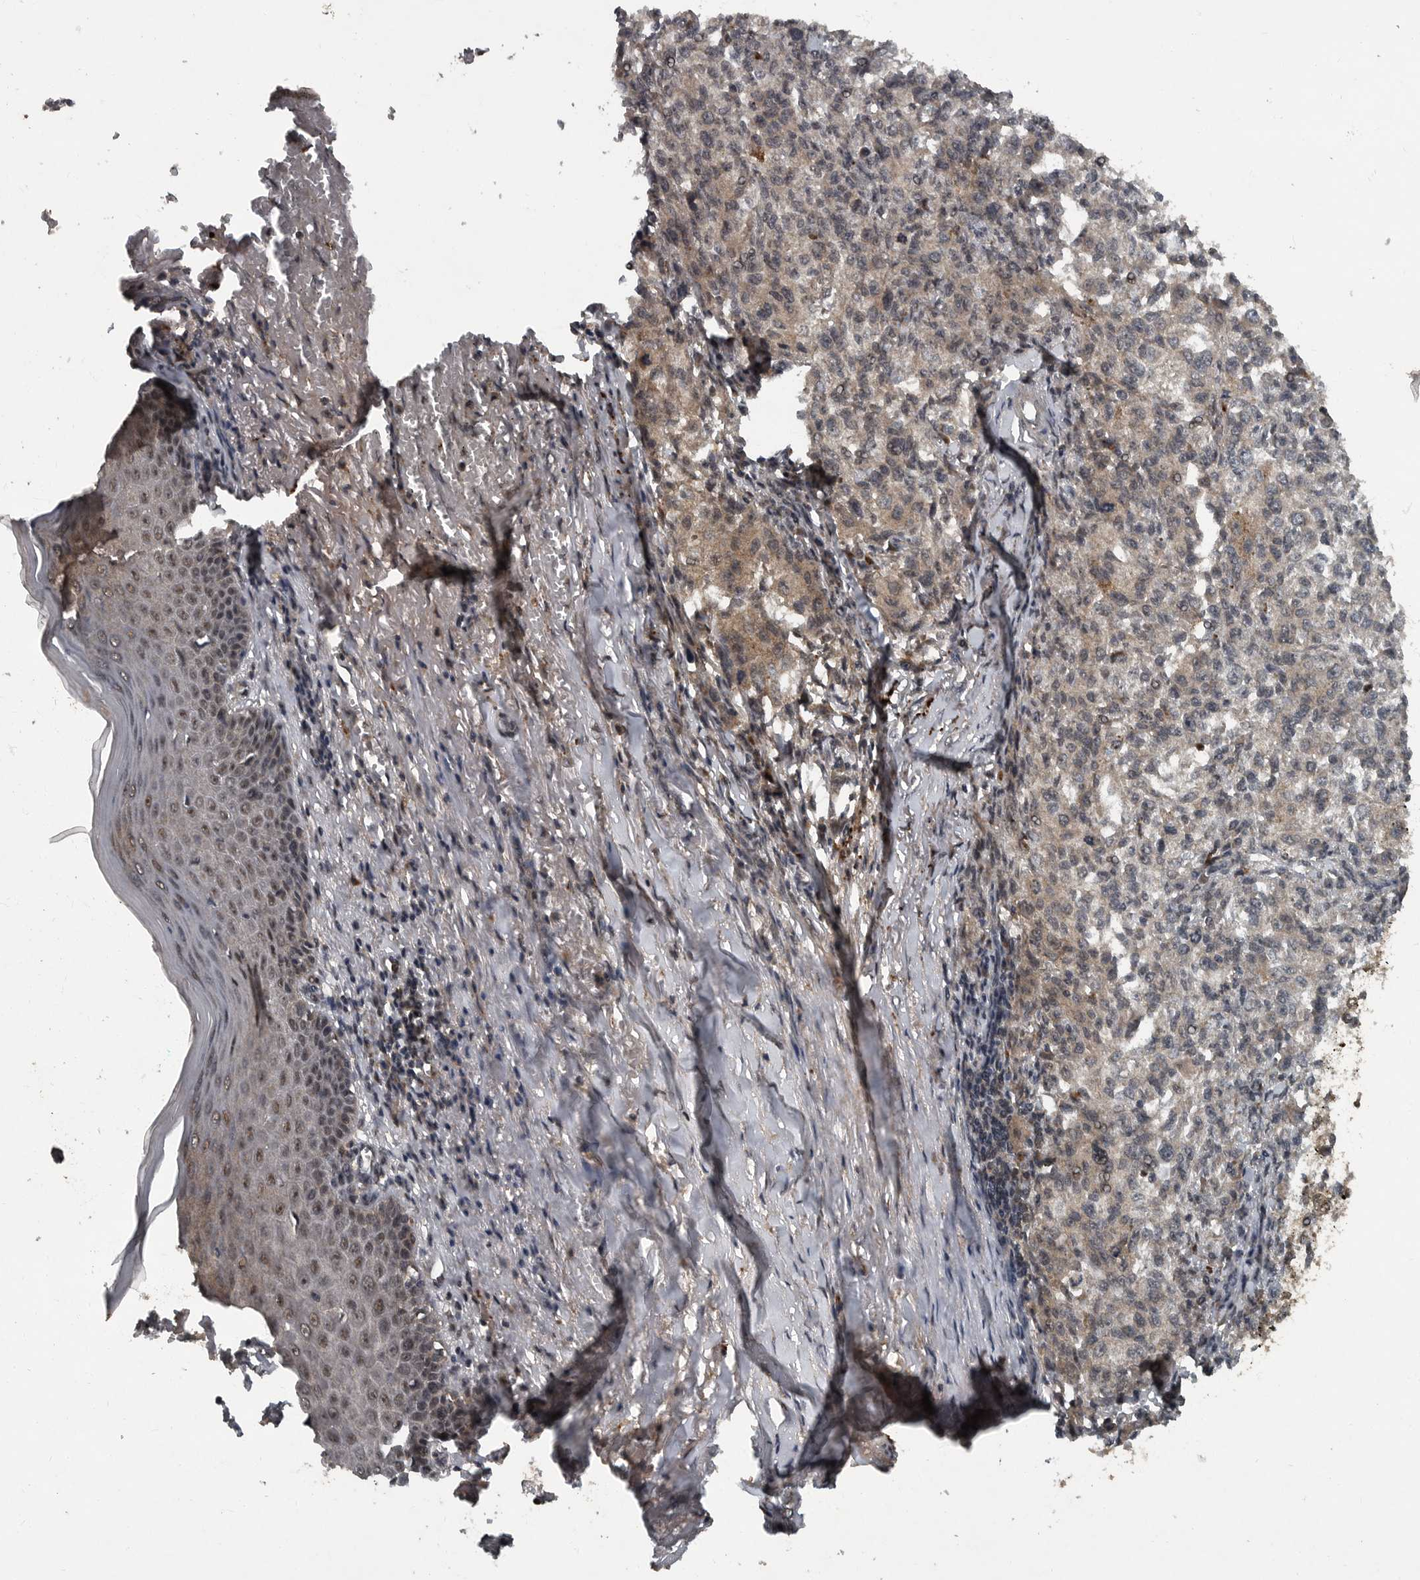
{"staining": {"intensity": "weak", "quantity": ">75%", "location": "cytoplasmic/membranous"}, "tissue": "melanoma", "cell_type": "Tumor cells", "image_type": "cancer", "snomed": [{"axis": "morphology", "description": "Necrosis, NOS"}, {"axis": "morphology", "description": "Malignant melanoma, NOS"}, {"axis": "topography", "description": "Skin"}], "caption": "Melanoma stained with immunohistochemistry (IHC) reveals weak cytoplasmic/membranous expression in approximately >75% of tumor cells. (Stains: DAB (3,3'-diaminobenzidine) in brown, nuclei in blue, Microscopy: brightfield microscopy at high magnification).", "gene": "FOXO1", "patient": {"sex": "female", "age": 87}}